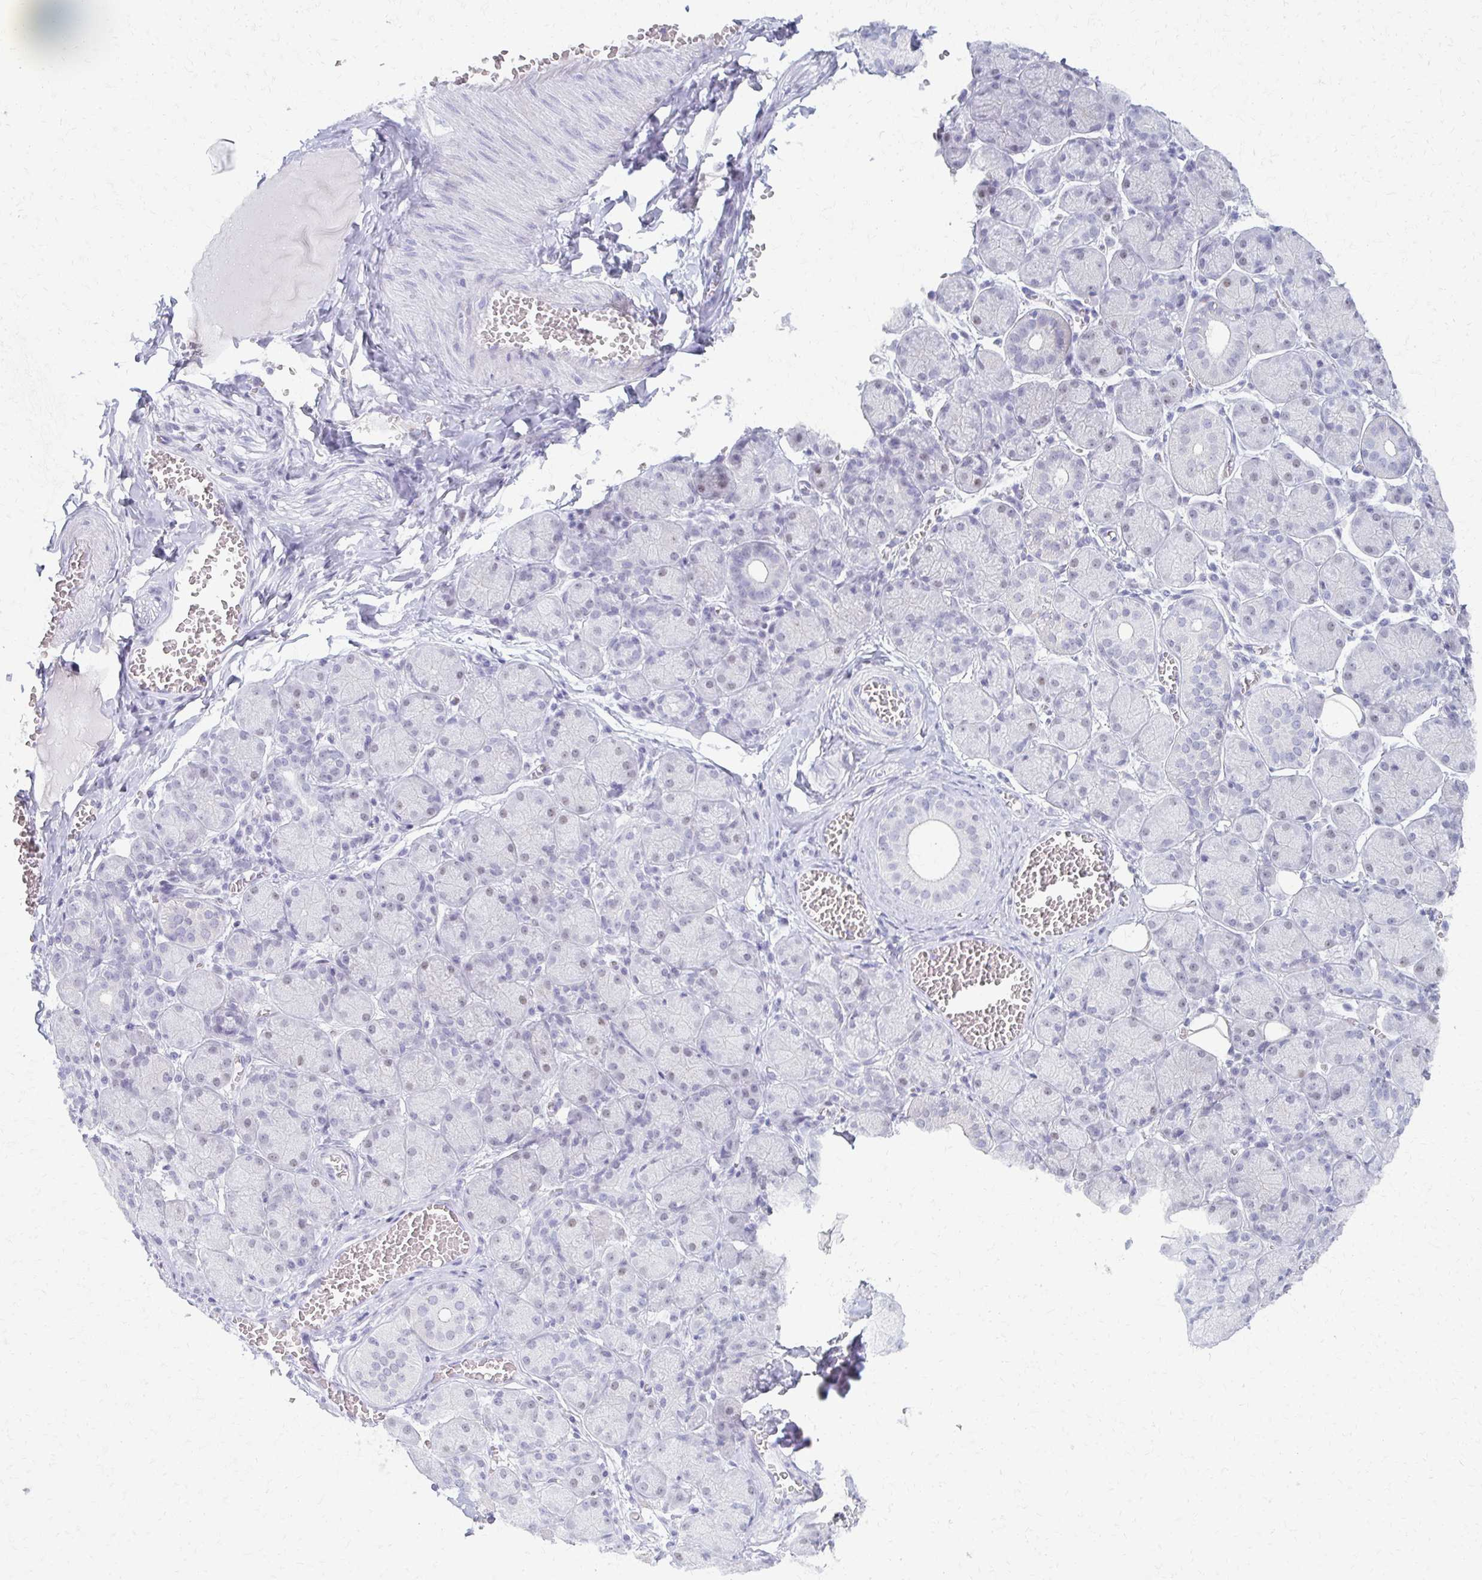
{"staining": {"intensity": "negative", "quantity": "none", "location": "none"}, "tissue": "salivary gland", "cell_type": "Glandular cells", "image_type": "normal", "snomed": [{"axis": "morphology", "description": "Normal tissue, NOS"}, {"axis": "topography", "description": "Salivary gland"}], "caption": "An IHC micrograph of unremarkable salivary gland is shown. There is no staining in glandular cells of salivary gland.", "gene": "MORC4", "patient": {"sex": "female", "age": 24}}